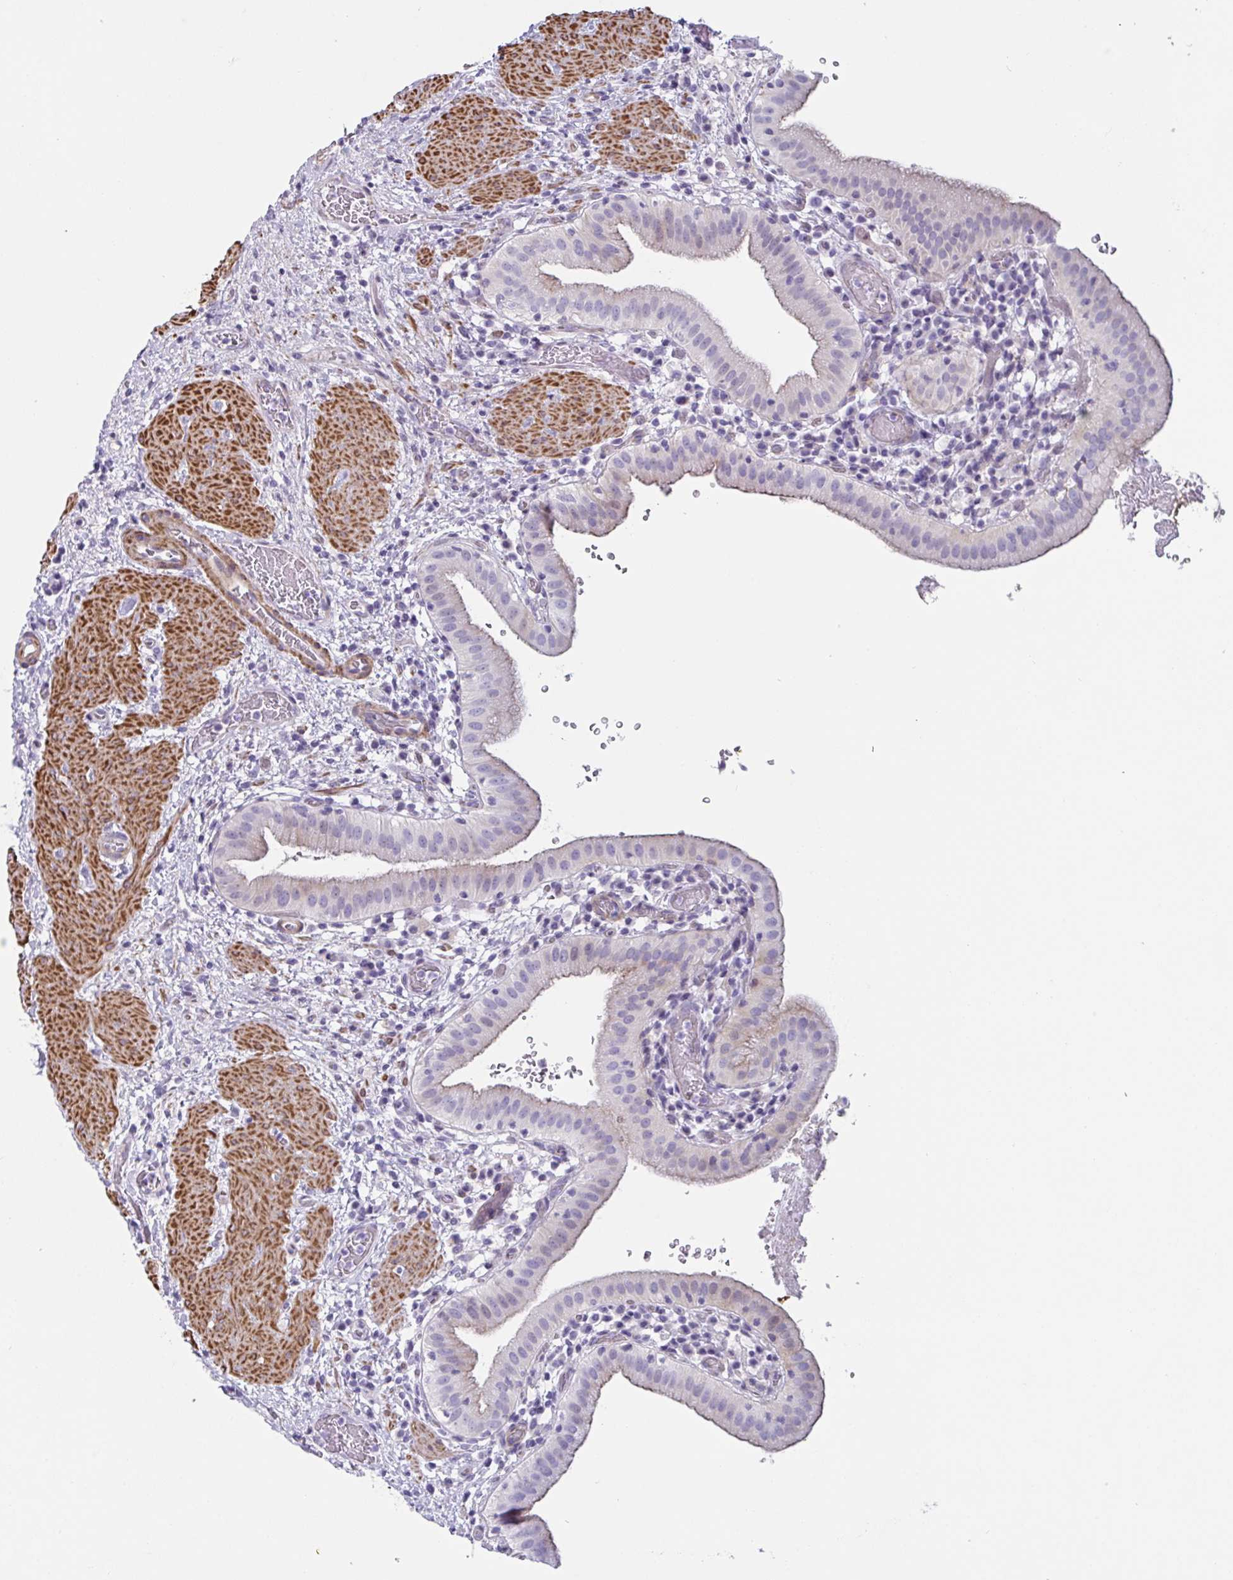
{"staining": {"intensity": "negative", "quantity": "none", "location": "none"}, "tissue": "gallbladder", "cell_type": "Glandular cells", "image_type": "normal", "snomed": [{"axis": "morphology", "description": "Normal tissue, NOS"}, {"axis": "topography", "description": "Gallbladder"}], "caption": "Image shows no protein expression in glandular cells of benign gallbladder. (DAB (3,3'-diaminobenzidine) immunohistochemistry with hematoxylin counter stain).", "gene": "OR5P3", "patient": {"sex": "male", "age": 26}}